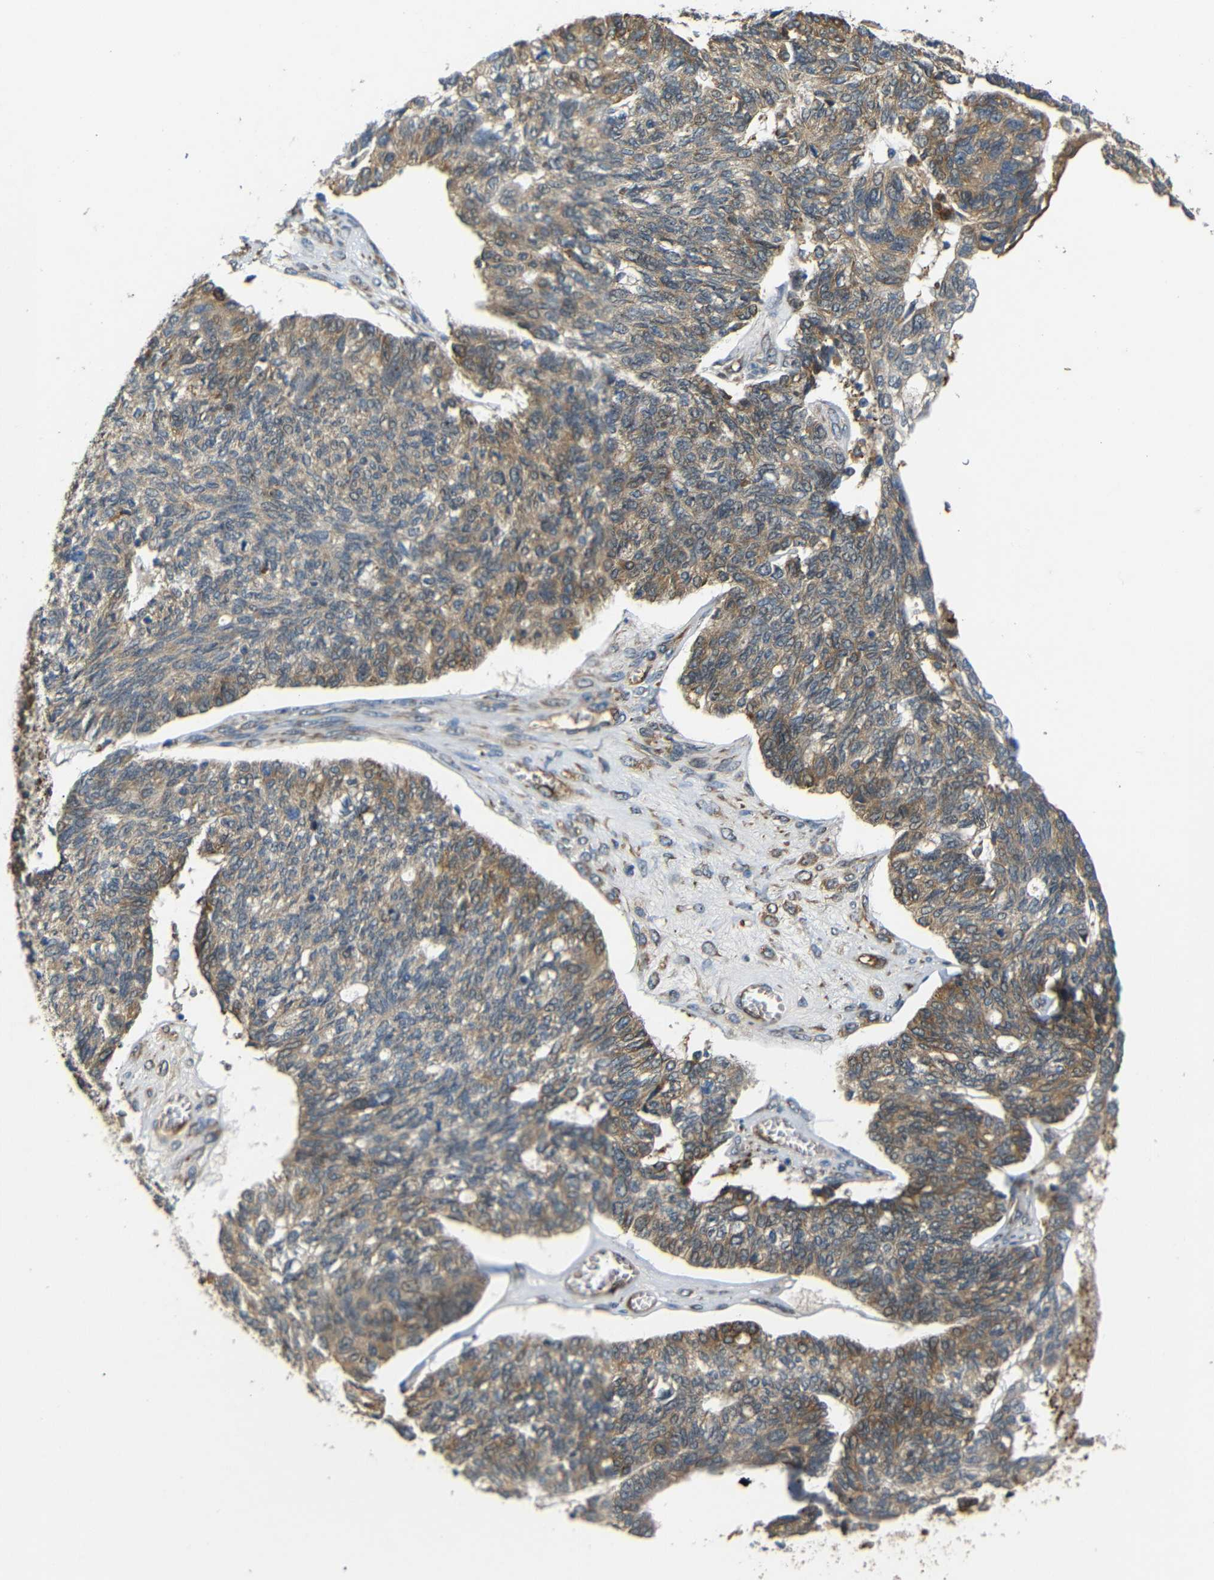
{"staining": {"intensity": "moderate", "quantity": ">75%", "location": "cytoplasmic/membranous"}, "tissue": "ovarian cancer", "cell_type": "Tumor cells", "image_type": "cancer", "snomed": [{"axis": "morphology", "description": "Cystadenocarcinoma, serous, NOS"}, {"axis": "topography", "description": "Ovary"}], "caption": "A brown stain labels moderate cytoplasmic/membranous expression of a protein in human ovarian cancer tumor cells.", "gene": "ATP7A", "patient": {"sex": "female", "age": 79}}